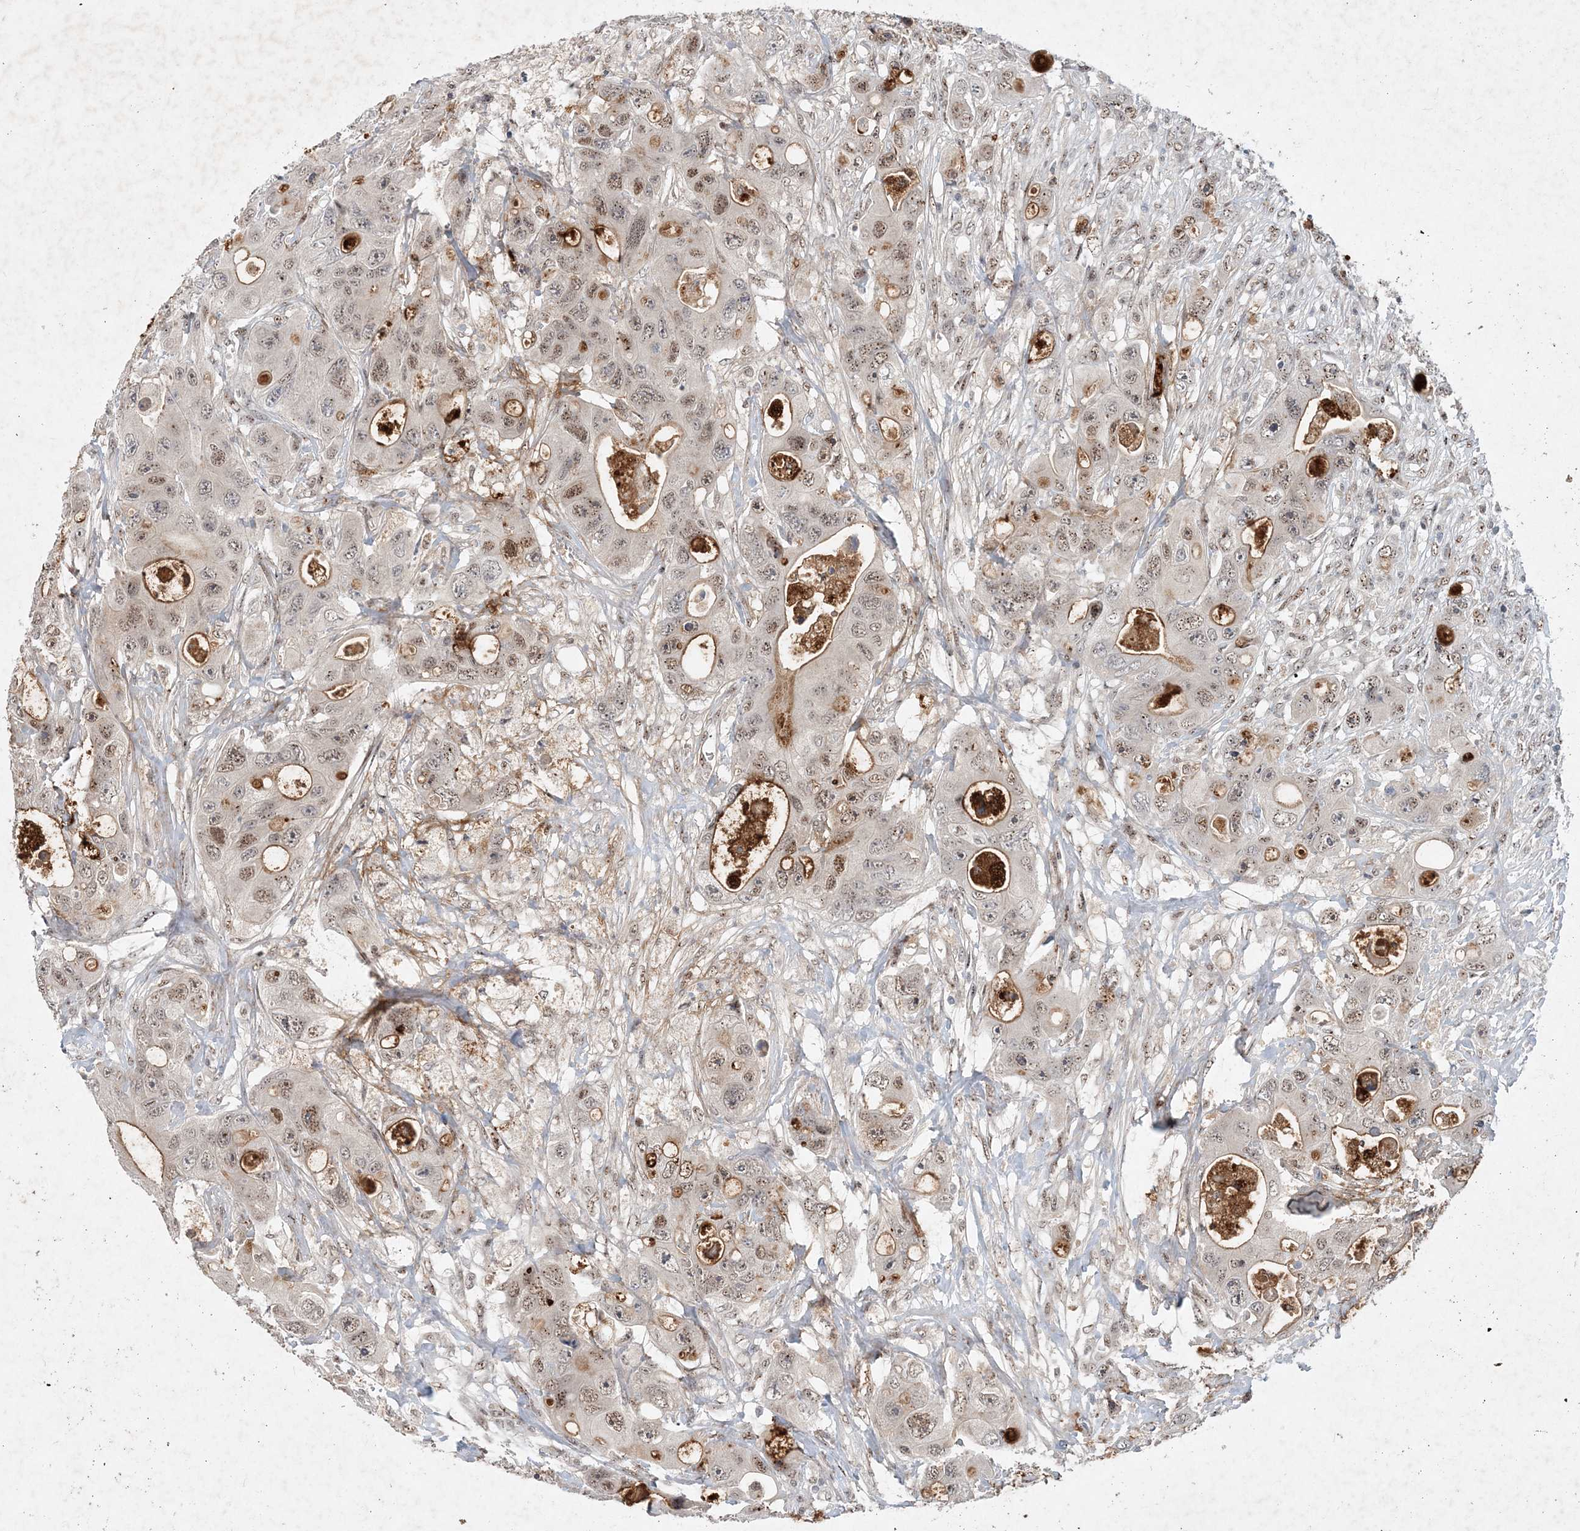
{"staining": {"intensity": "moderate", "quantity": ">75%", "location": "cytoplasmic/membranous,nuclear"}, "tissue": "colorectal cancer", "cell_type": "Tumor cells", "image_type": "cancer", "snomed": [{"axis": "morphology", "description": "Adenocarcinoma, NOS"}, {"axis": "topography", "description": "Colon"}], "caption": "Colorectal cancer (adenocarcinoma) stained with immunohistochemistry shows moderate cytoplasmic/membranous and nuclear staining in approximately >75% of tumor cells.", "gene": "GIN1", "patient": {"sex": "female", "age": 46}}